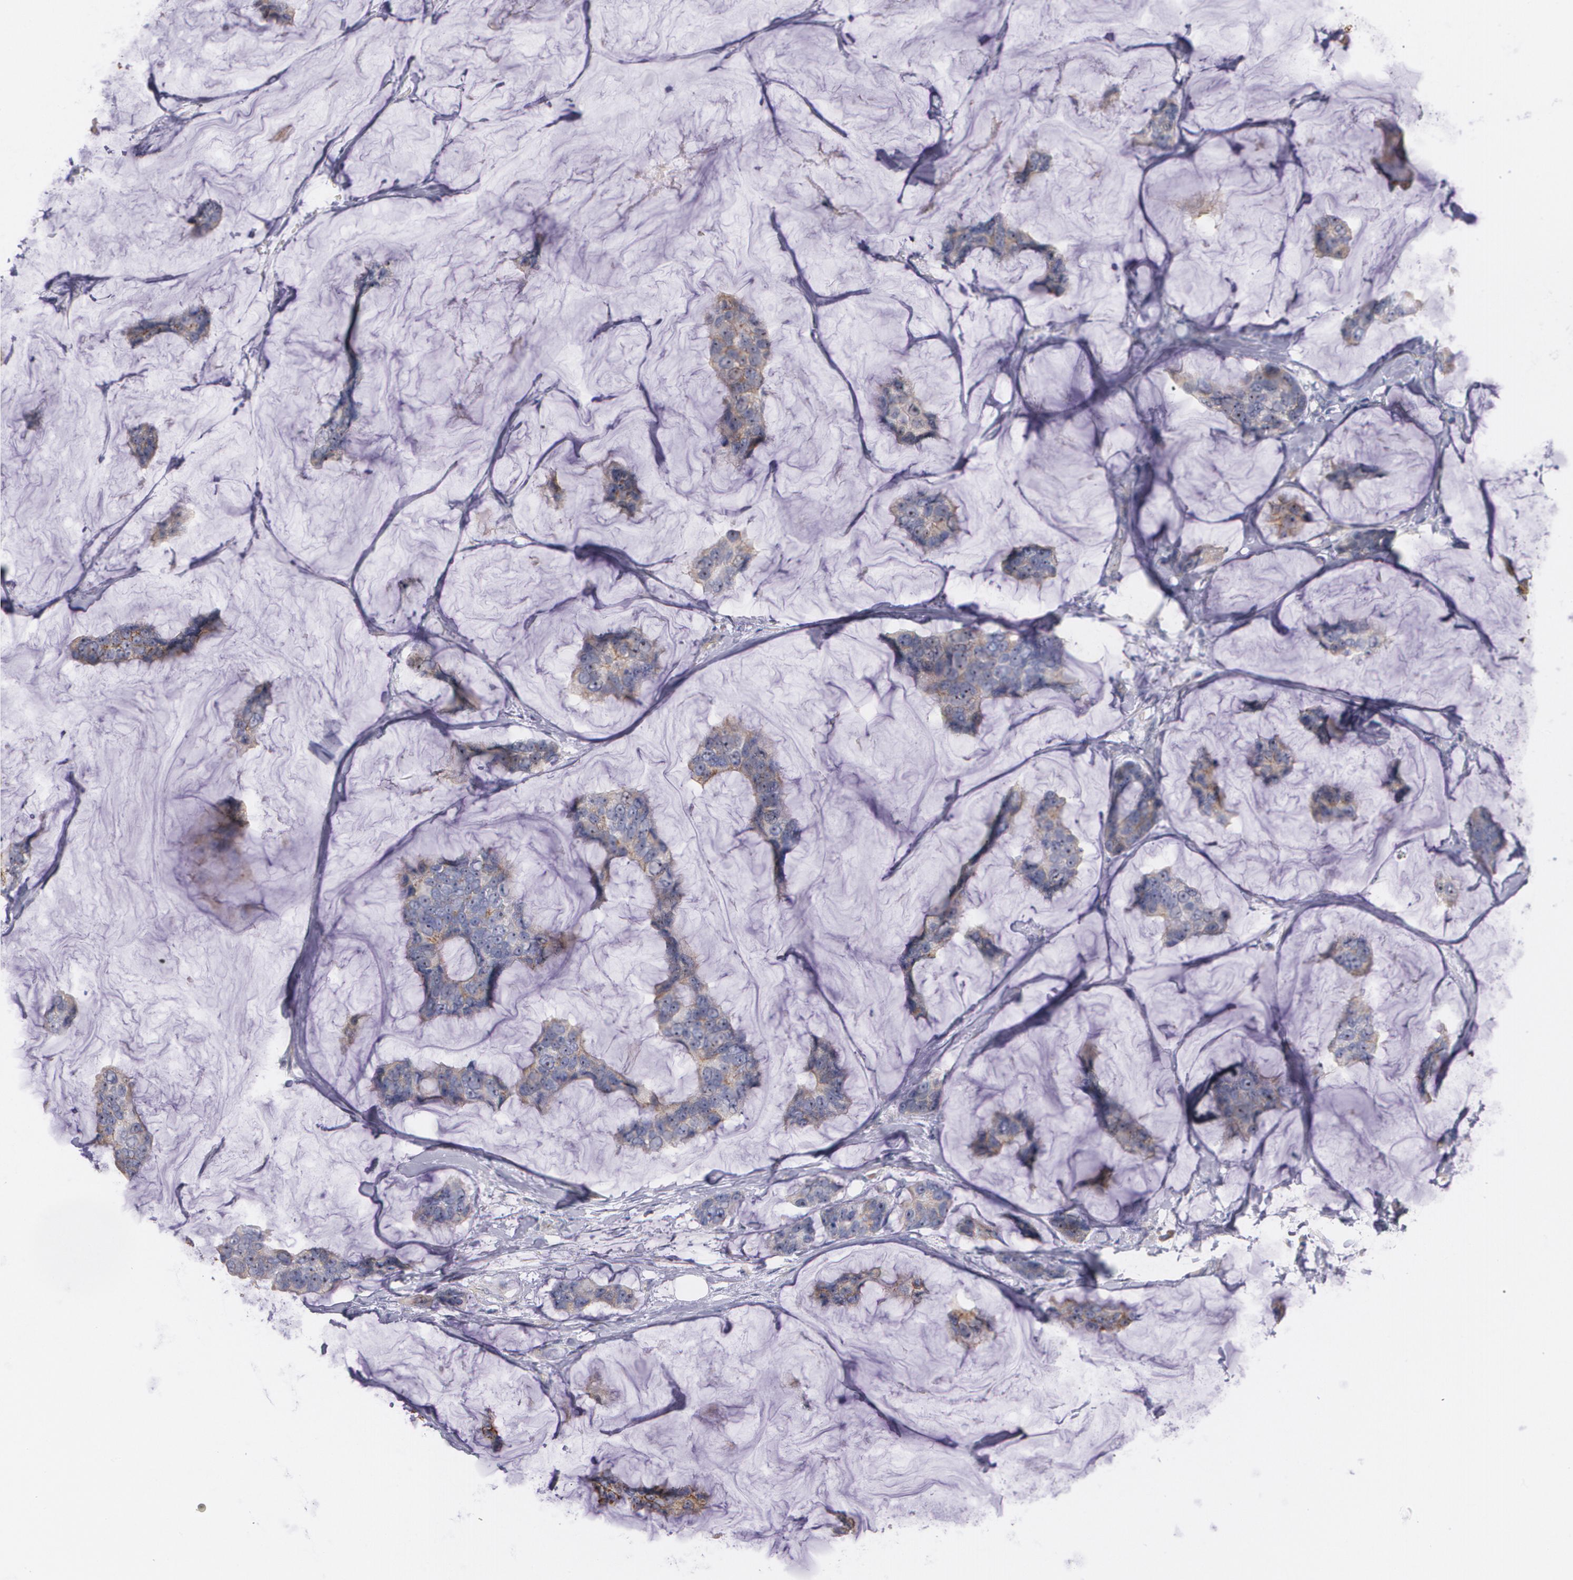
{"staining": {"intensity": "weak", "quantity": "<25%", "location": "cytoplasmic/membranous"}, "tissue": "breast cancer", "cell_type": "Tumor cells", "image_type": "cancer", "snomed": [{"axis": "morphology", "description": "Normal tissue, NOS"}, {"axis": "morphology", "description": "Duct carcinoma"}, {"axis": "topography", "description": "Breast"}], "caption": "IHC micrograph of neoplastic tissue: human breast cancer (intraductal carcinoma) stained with DAB exhibits no significant protein staining in tumor cells. Brightfield microscopy of immunohistochemistry stained with DAB (brown) and hematoxylin (blue), captured at high magnification.", "gene": "AMBP", "patient": {"sex": "female", "age": 50}}